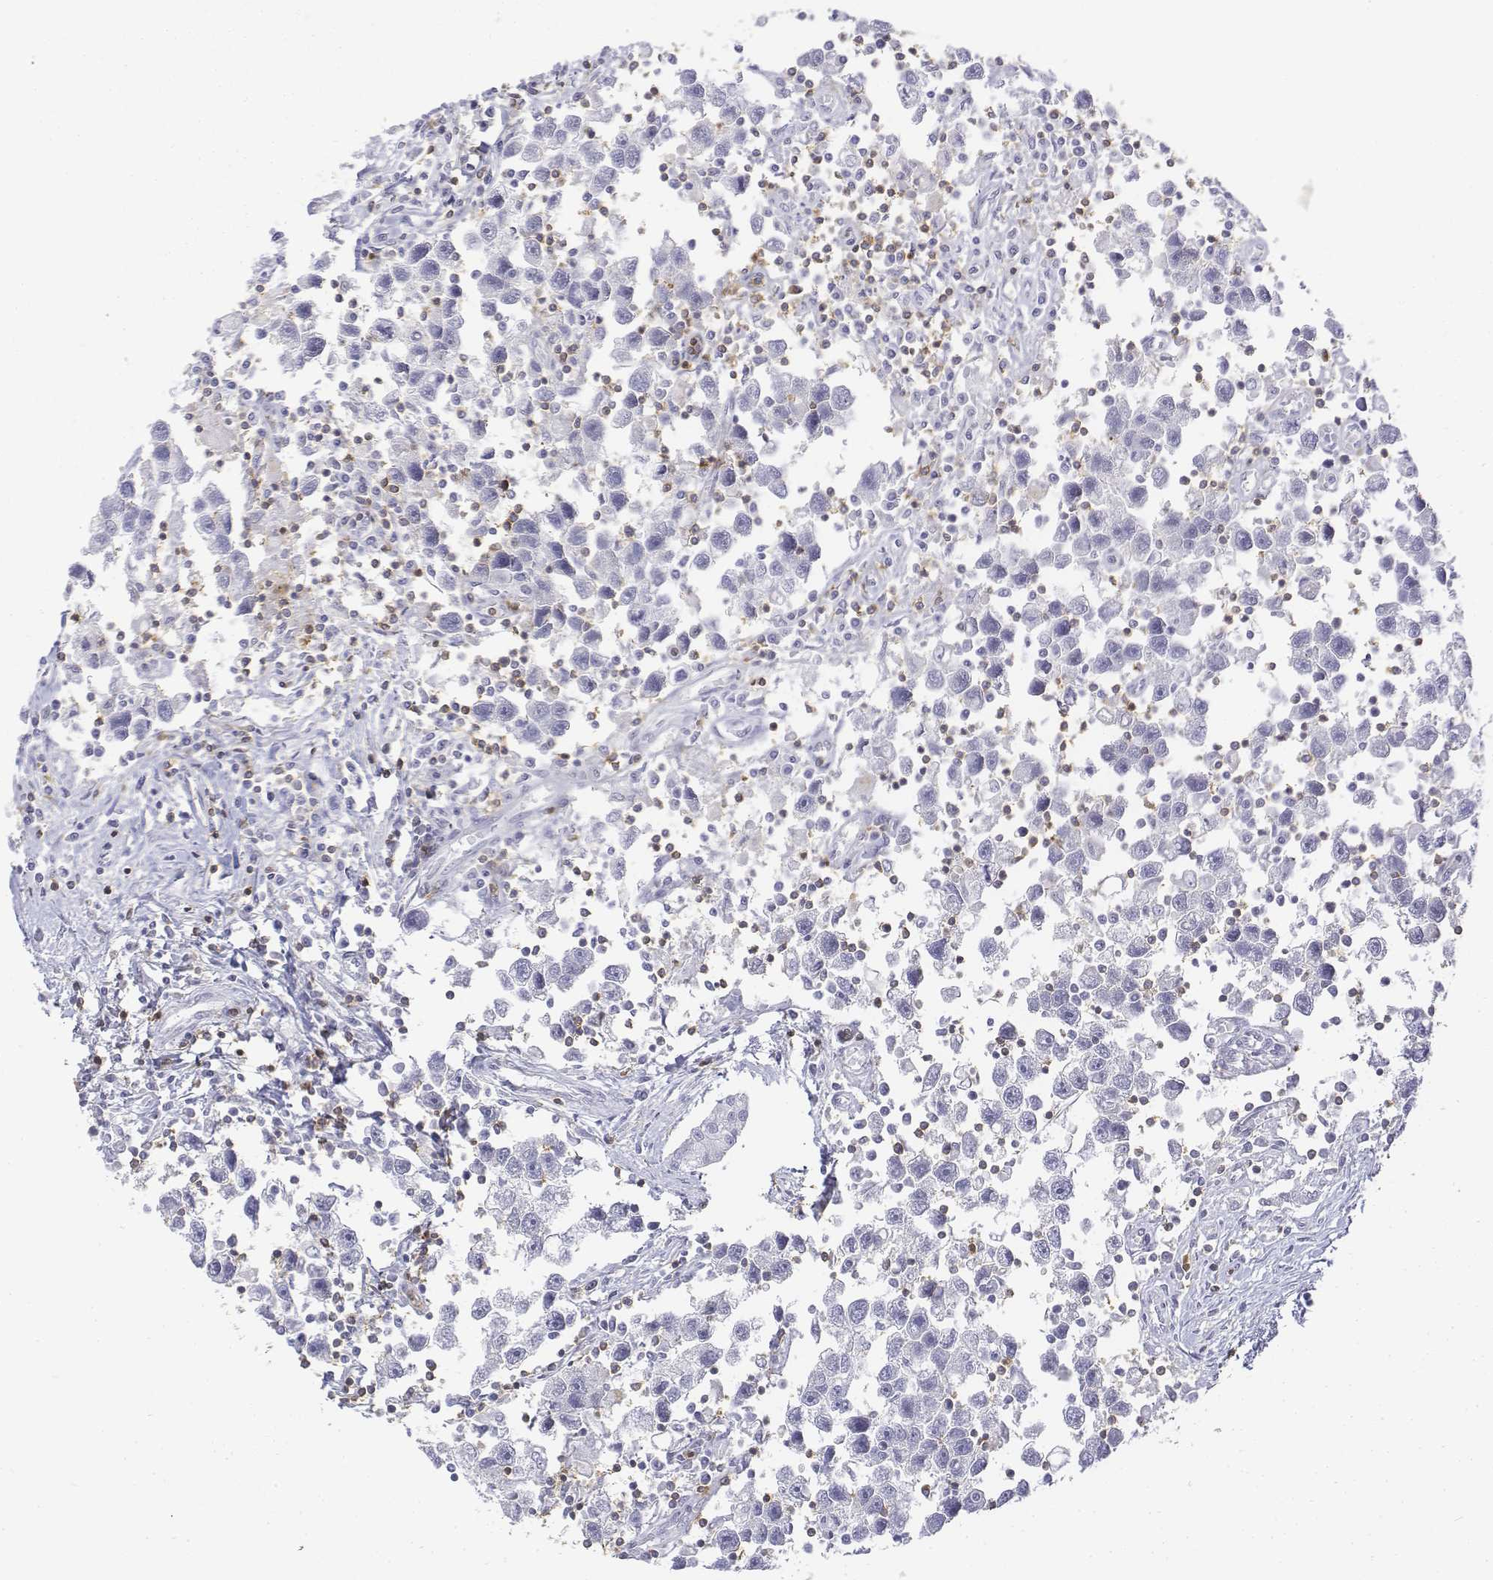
{"staining": {"intensity": "negative", "quantity": "none", "location": "none"}, "tissue": "testis cancer", "cell_type": "Tumor cells", "image_type": "cancer", "snomed": [{"axis": "morphology", "description": "Seminoma, NOS"}, {"axis": "topography", "description": "Testis"}], "caption": "Photomicrograph shows no protein positivity in tumor cells of seminoma (testis) tissue.", "gene": "CD3E", "patient": {"sex": "male", "age": 30}}